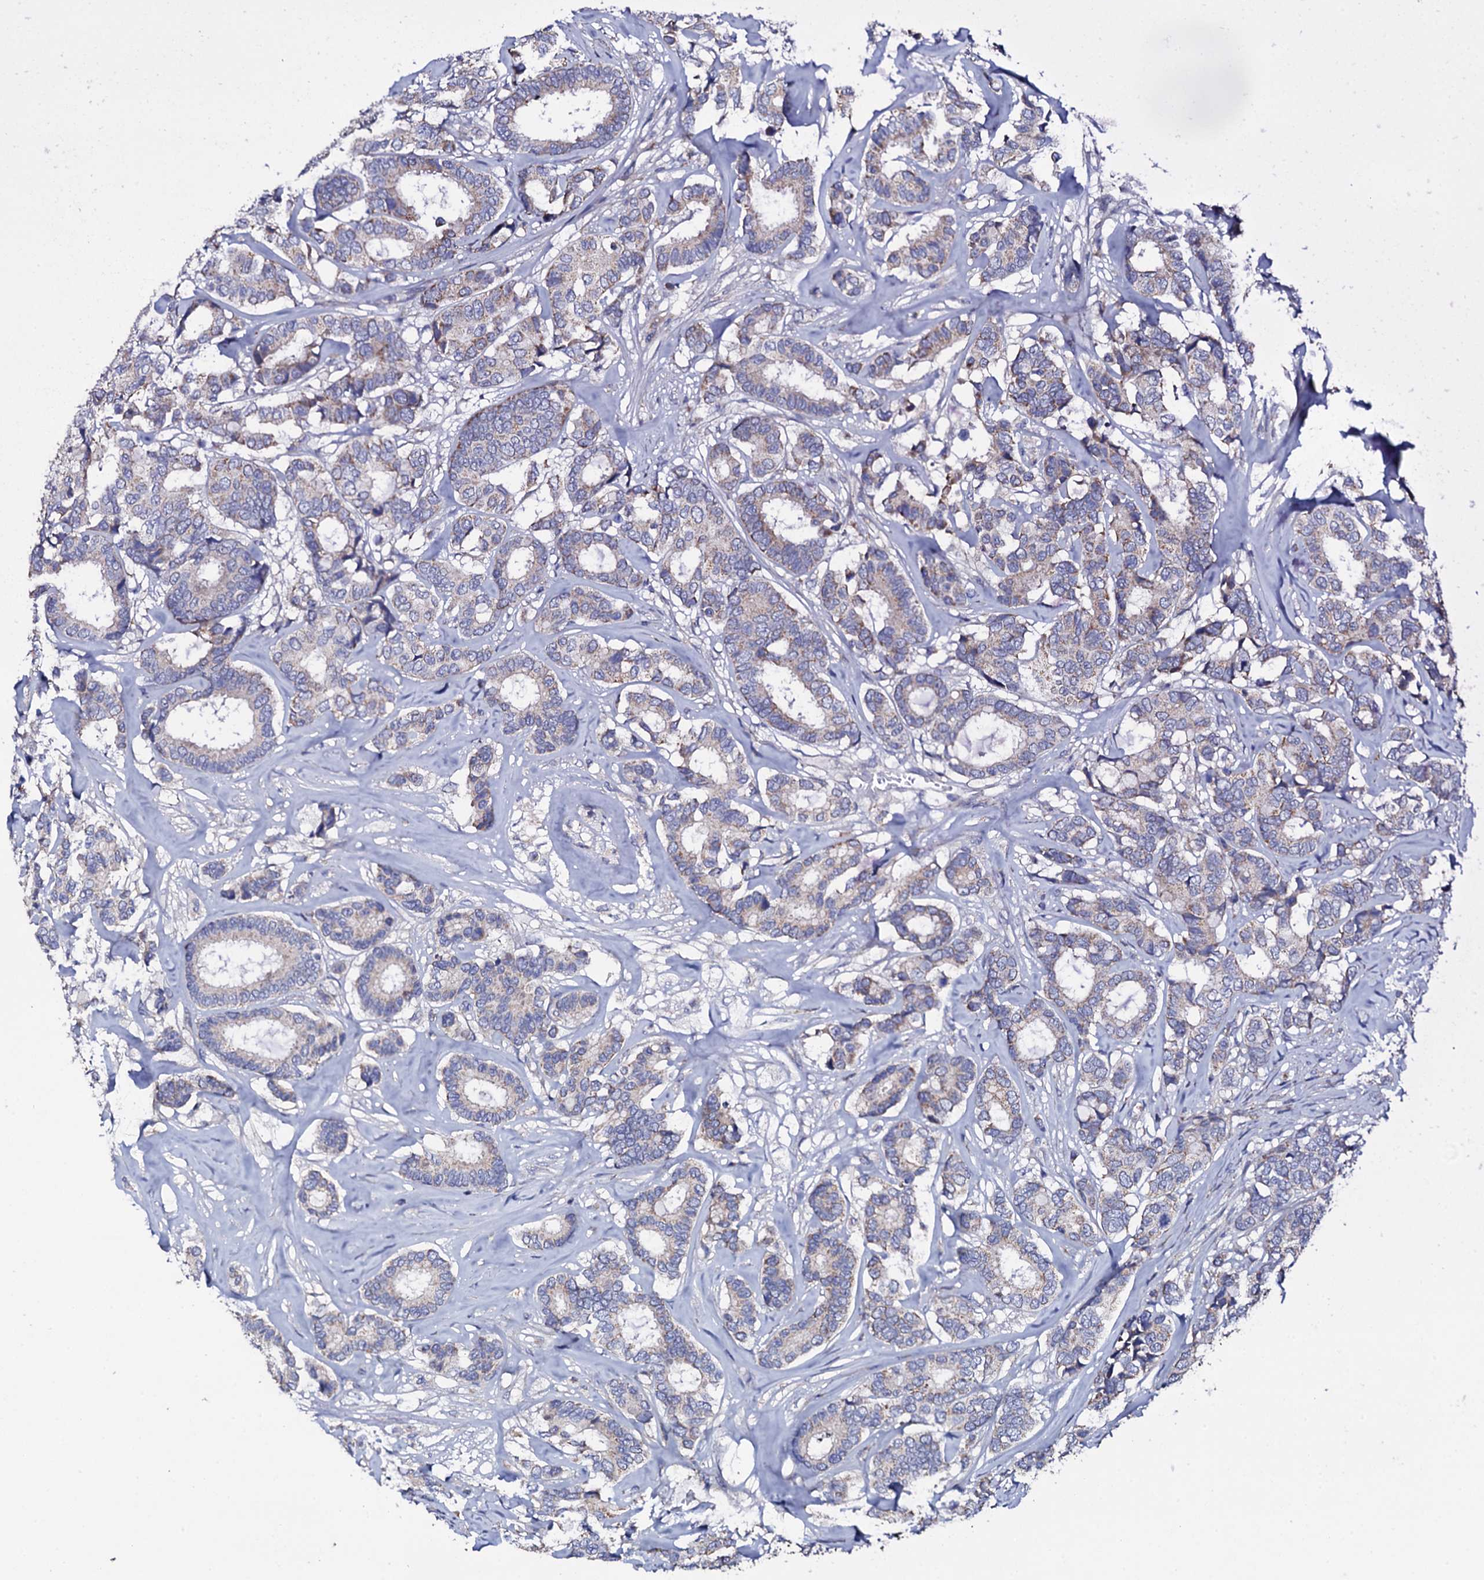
{"staining": {"intensity": "weak", "quantity": "<25%", "location": "cytoplasmic/membranous"}, "tissue": "breast cancer", "cell_type": "Tumor cells", "image_type": "cancer", "snomed": [{"axis": "morphology", "description": "Duct carcinoma"}, {"axis": "topography", "description": "Breast"}], "caption": "DAB immunohistochemical staining of intraductal carcinoma (breast) reveals no significant expression in tumor cells.", "gene": "TCAF2", "patient": {"sex": "female", "age": 87}}